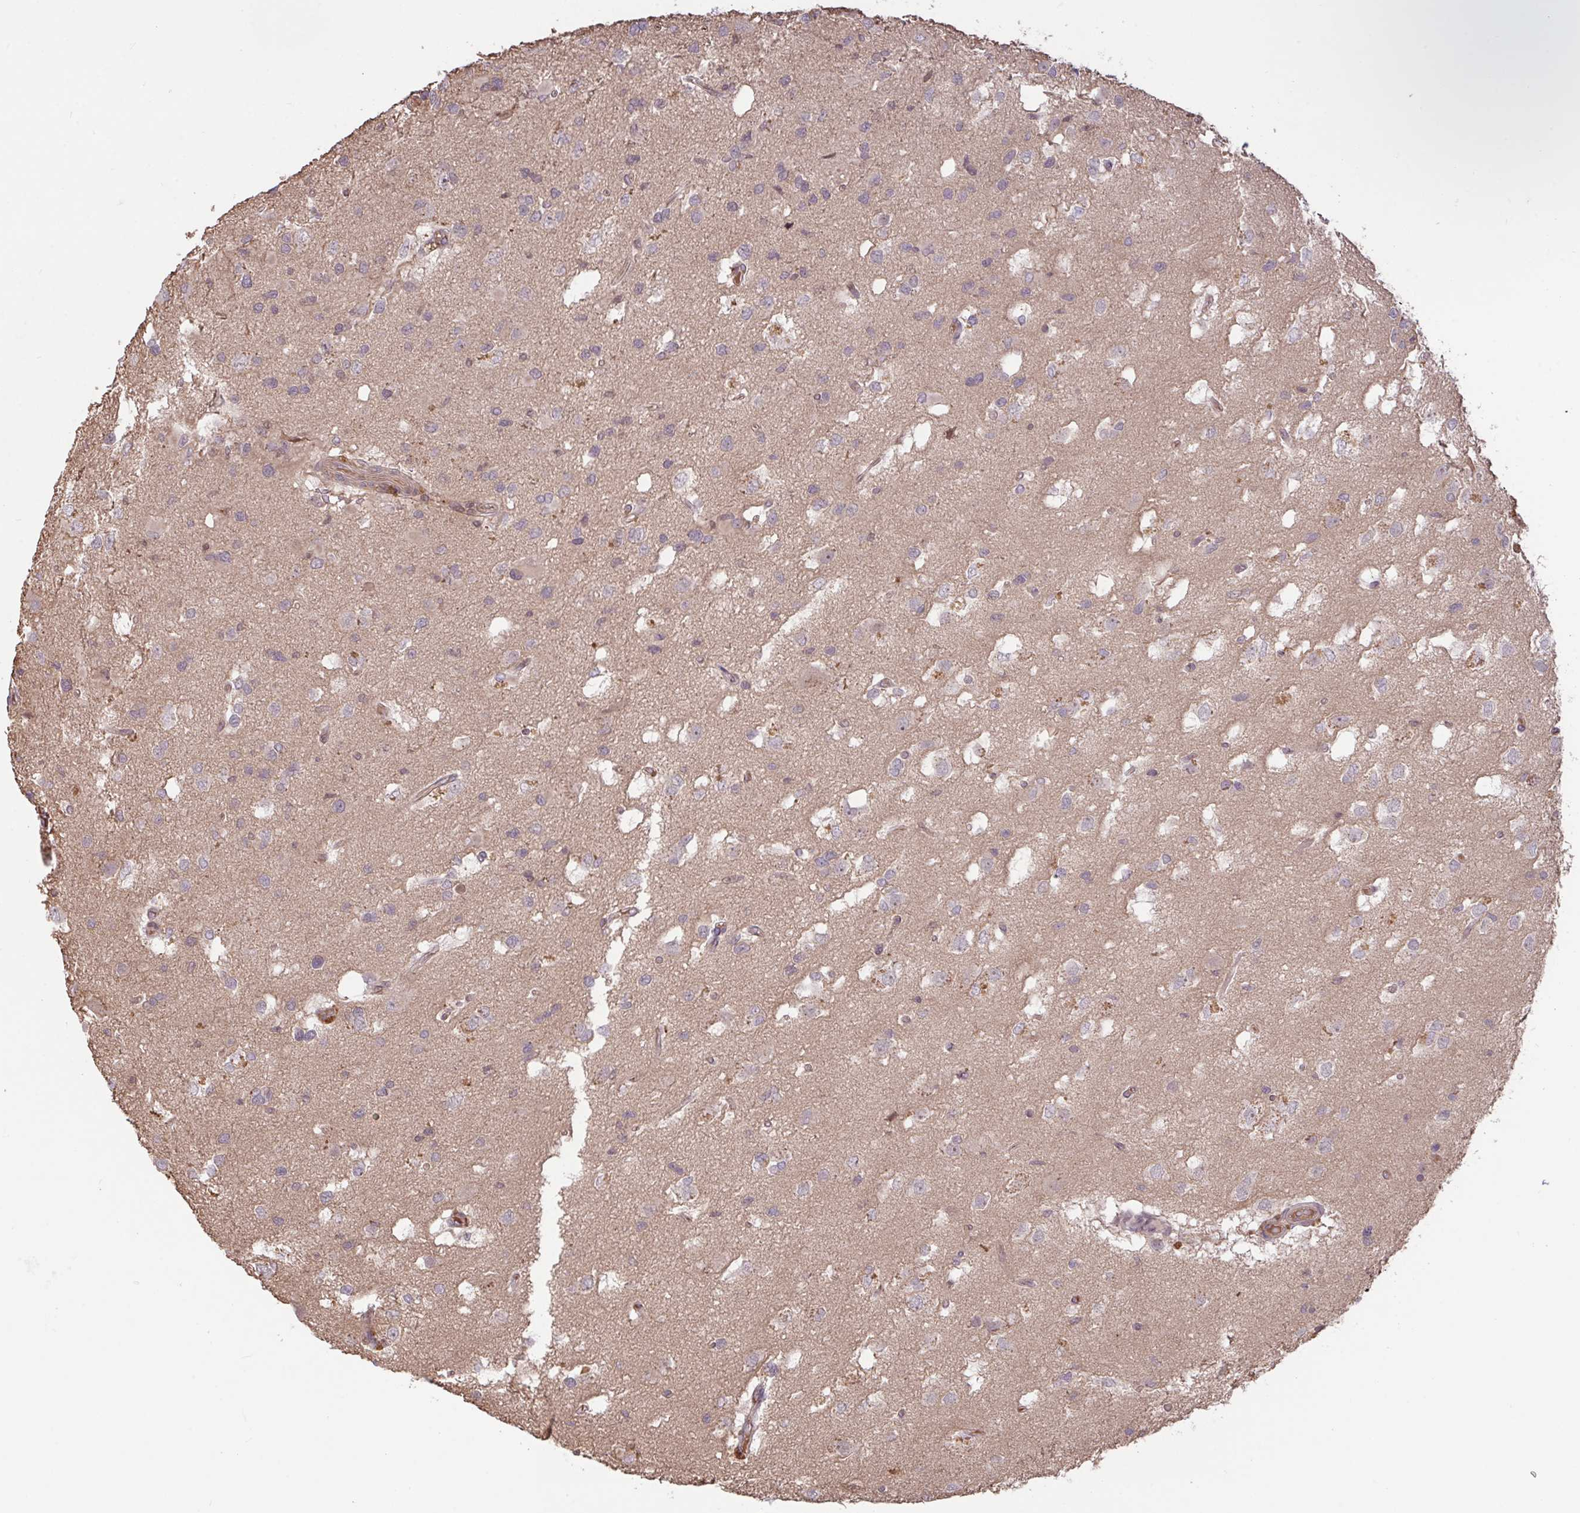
{"staining": {"intensity": "negative", "quantity": "none", "location": "none"}, "tissue": "glioma", "cell_type": "Tumor cells", "image_type": "cancer", "snomed": [{"axis": "morphology", "description": "Glioma, malignant, High grade"}, {"axis": "topography", "description": "Brain"}], "caption": "Tumor cells show no significant protein expression in glioma.", "gene": "FCER1A", "patient": {"sex": "male", "age": 53}}